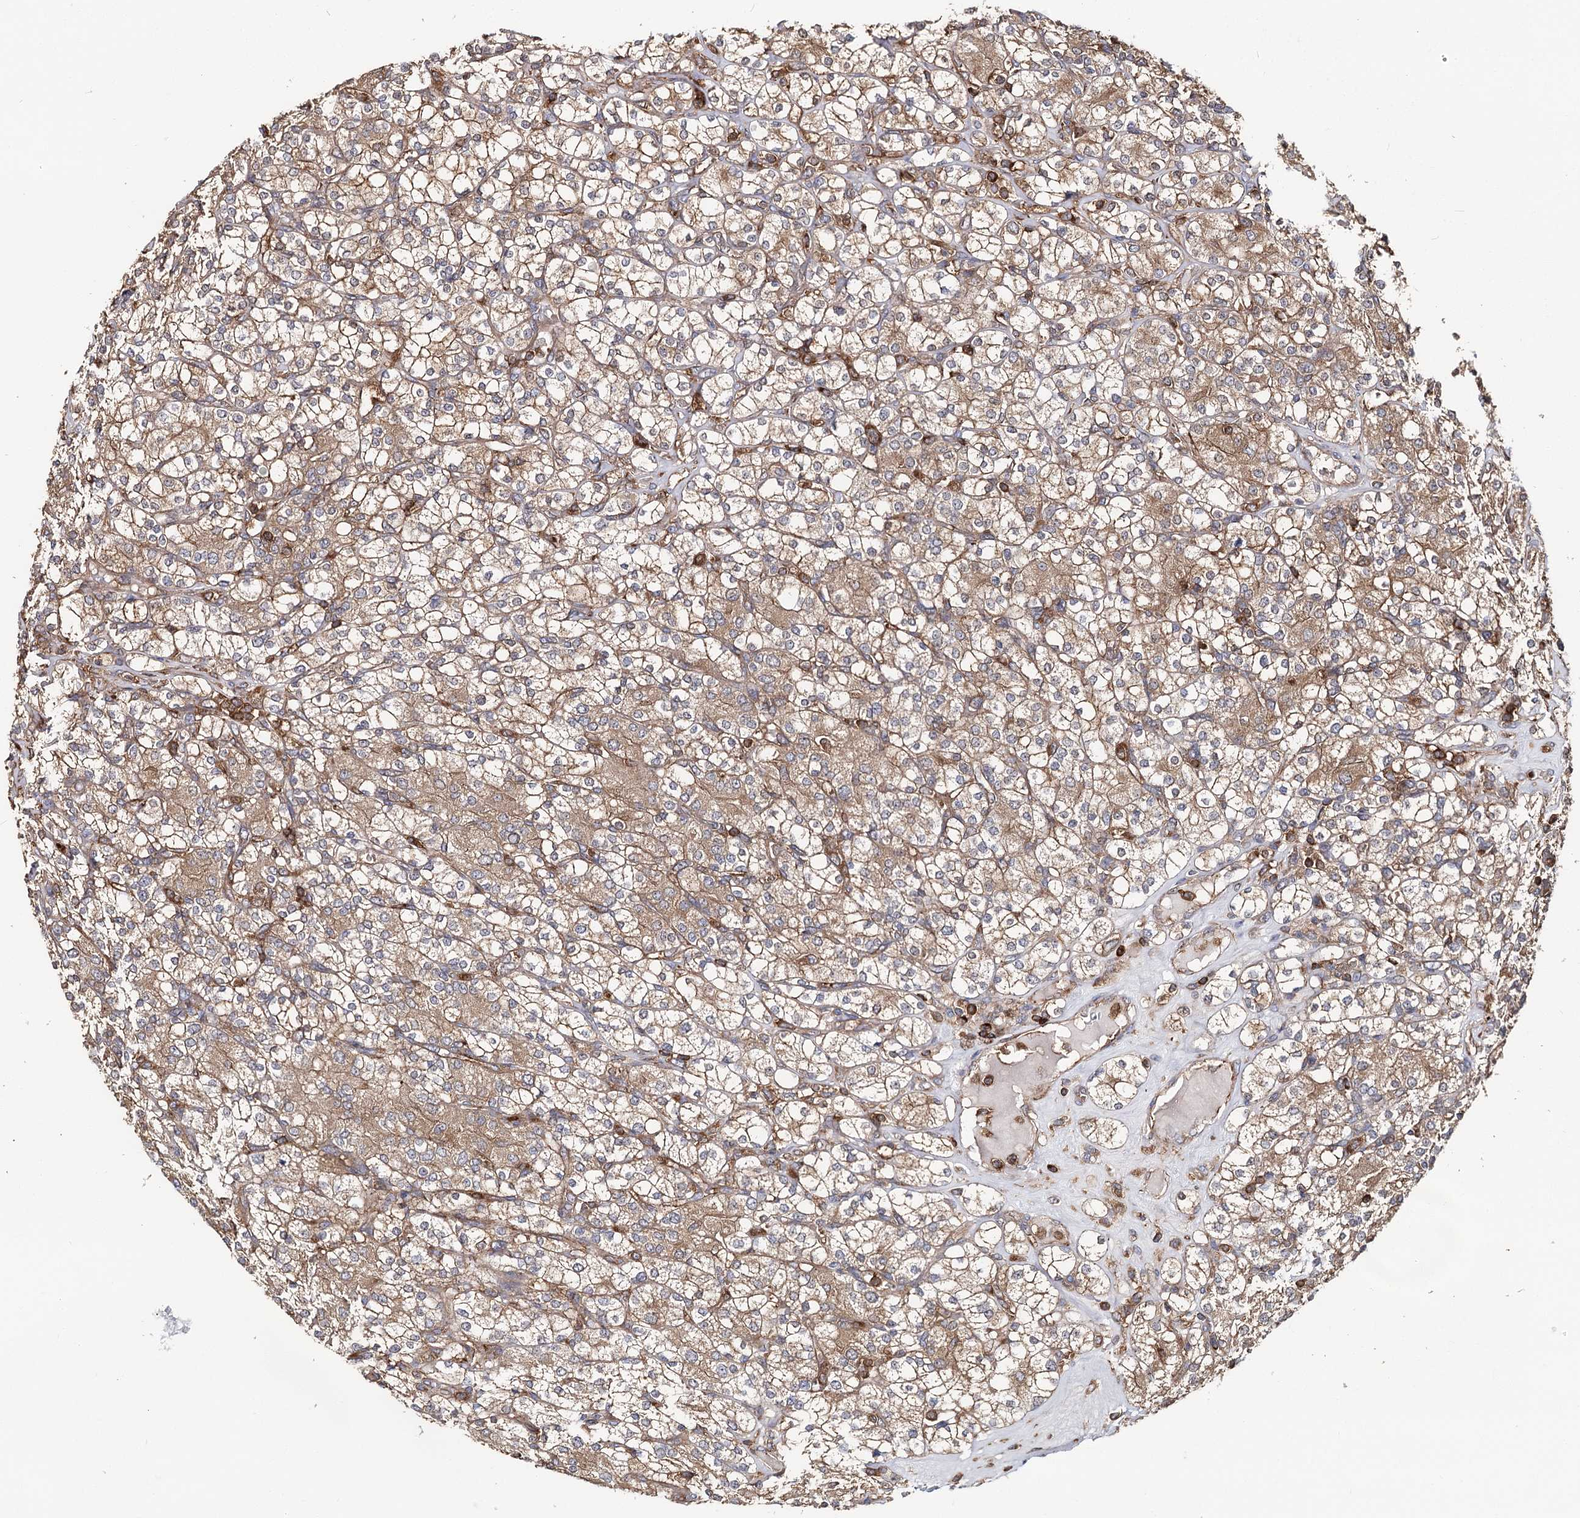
{"staining": {"intensity": "moderate", "quantity": ">75%", "location": "cytoplasmic/membranous"}, "tissue": "renal cancer", "cell_type": "Tumor cells", "image_type": "cancer", "snomed": [{"axis": "morphology", "description": "Adenocarcinoma, NOS"}, {"axis": "topography", "description": "Kidney"}], "caption": "Human renal cancer stained with a brown dye reveals moderate cytoplasmic/membranous positive expression in approximately >75% of tumor cells.", "gene": "SEC24B", "patient": {"sex": "male", "age": 77}}